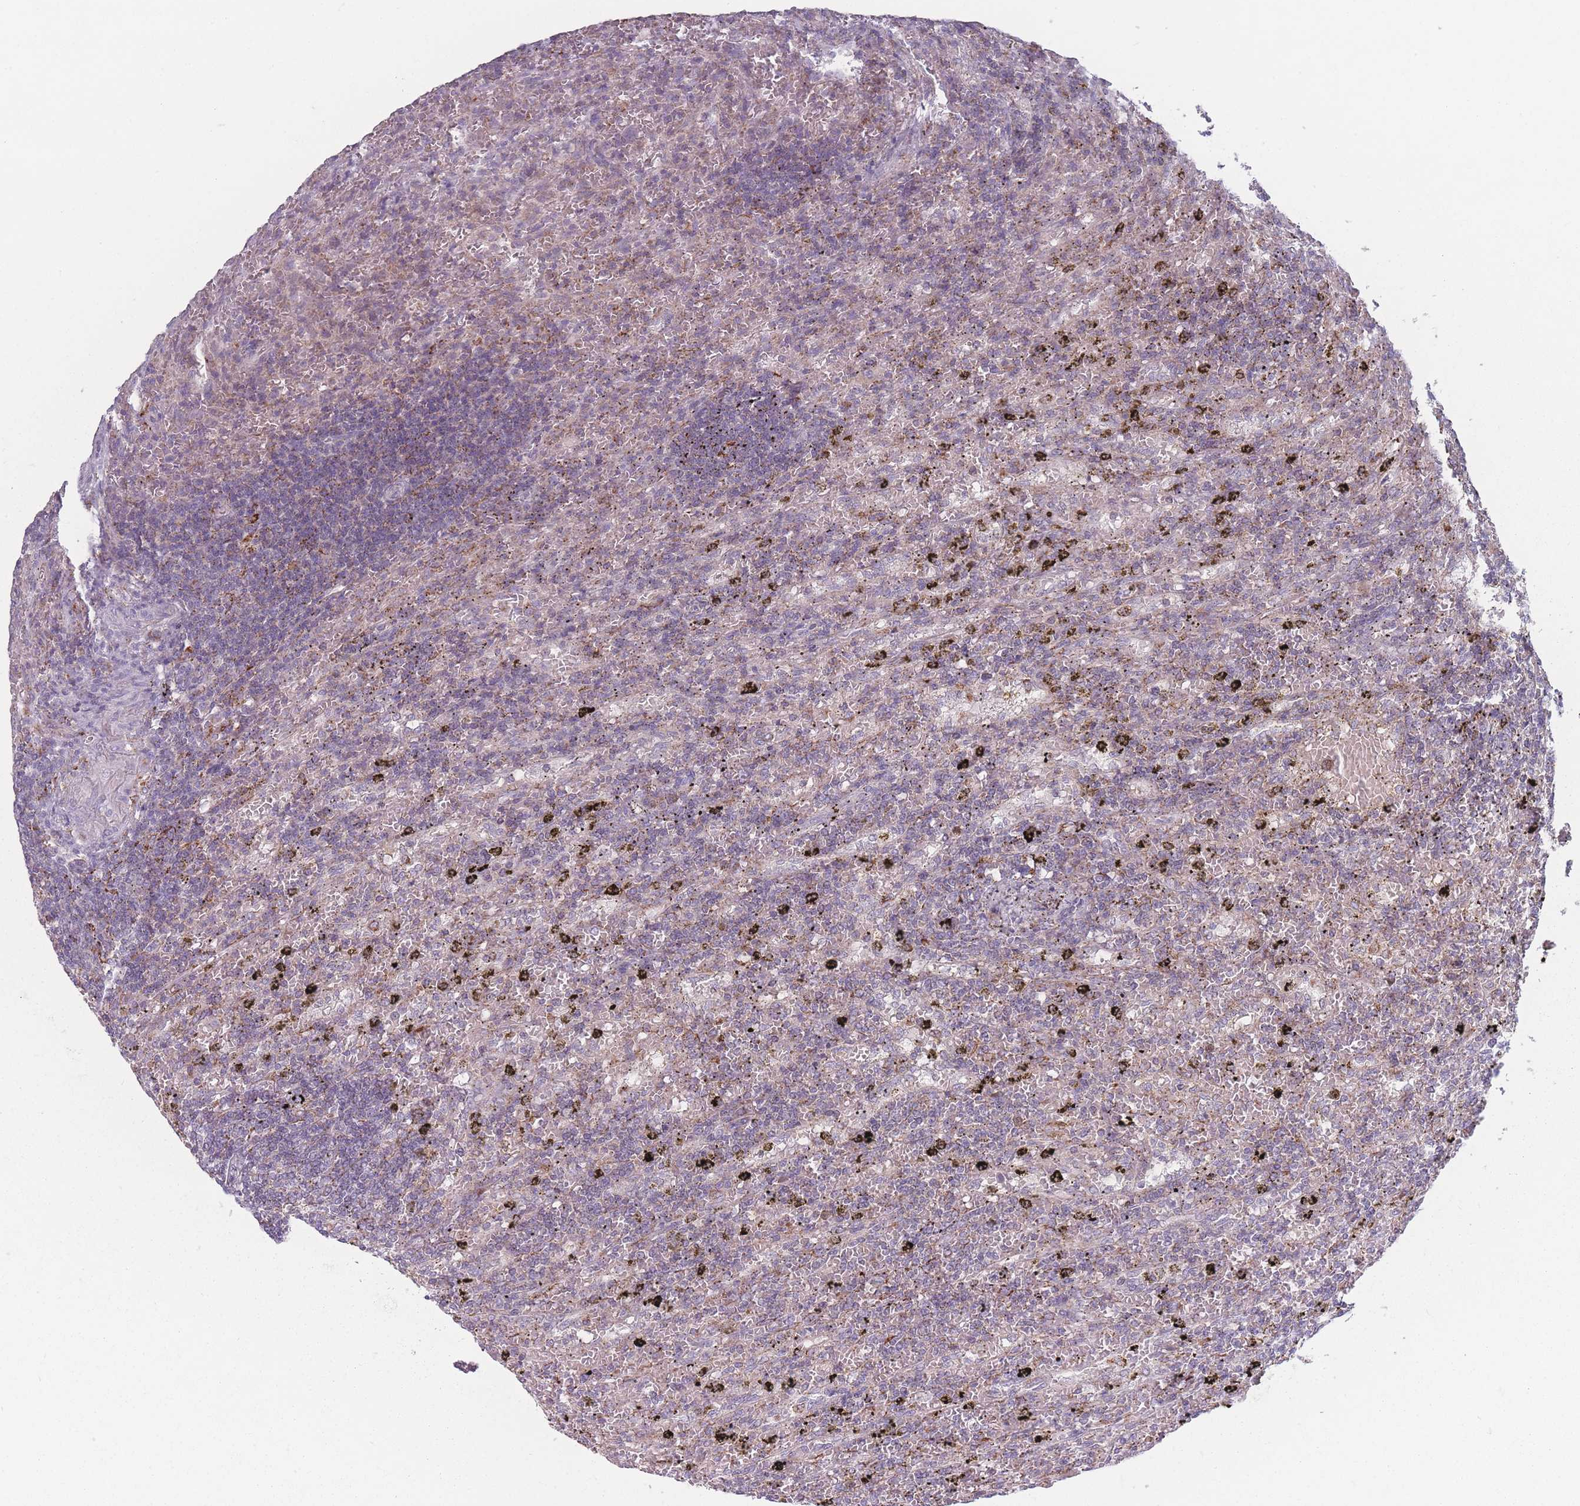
{"staining": {"intensity": "moderate", "quantity": "<25%", "location": "cytoplasmic/membranous"}, "tissue": "lymphoma", "cell_type": "Tumor cells", "image_type": "cancer", "snomed": [{"axis": "morphology", "description": "Malignant lymphoma, non-Hodgkin's type, Low grade"}, {"axis": "topography", "description": "Spleen"}], "caption": "Lymphoma tissue demonstrates moderate cytoplasmic/membranous expression in about <25% of tumor cells, visualized by immunohistochemistry.", "gene": "PEX11B", "patient": {"sex": "male", "age": 76}}